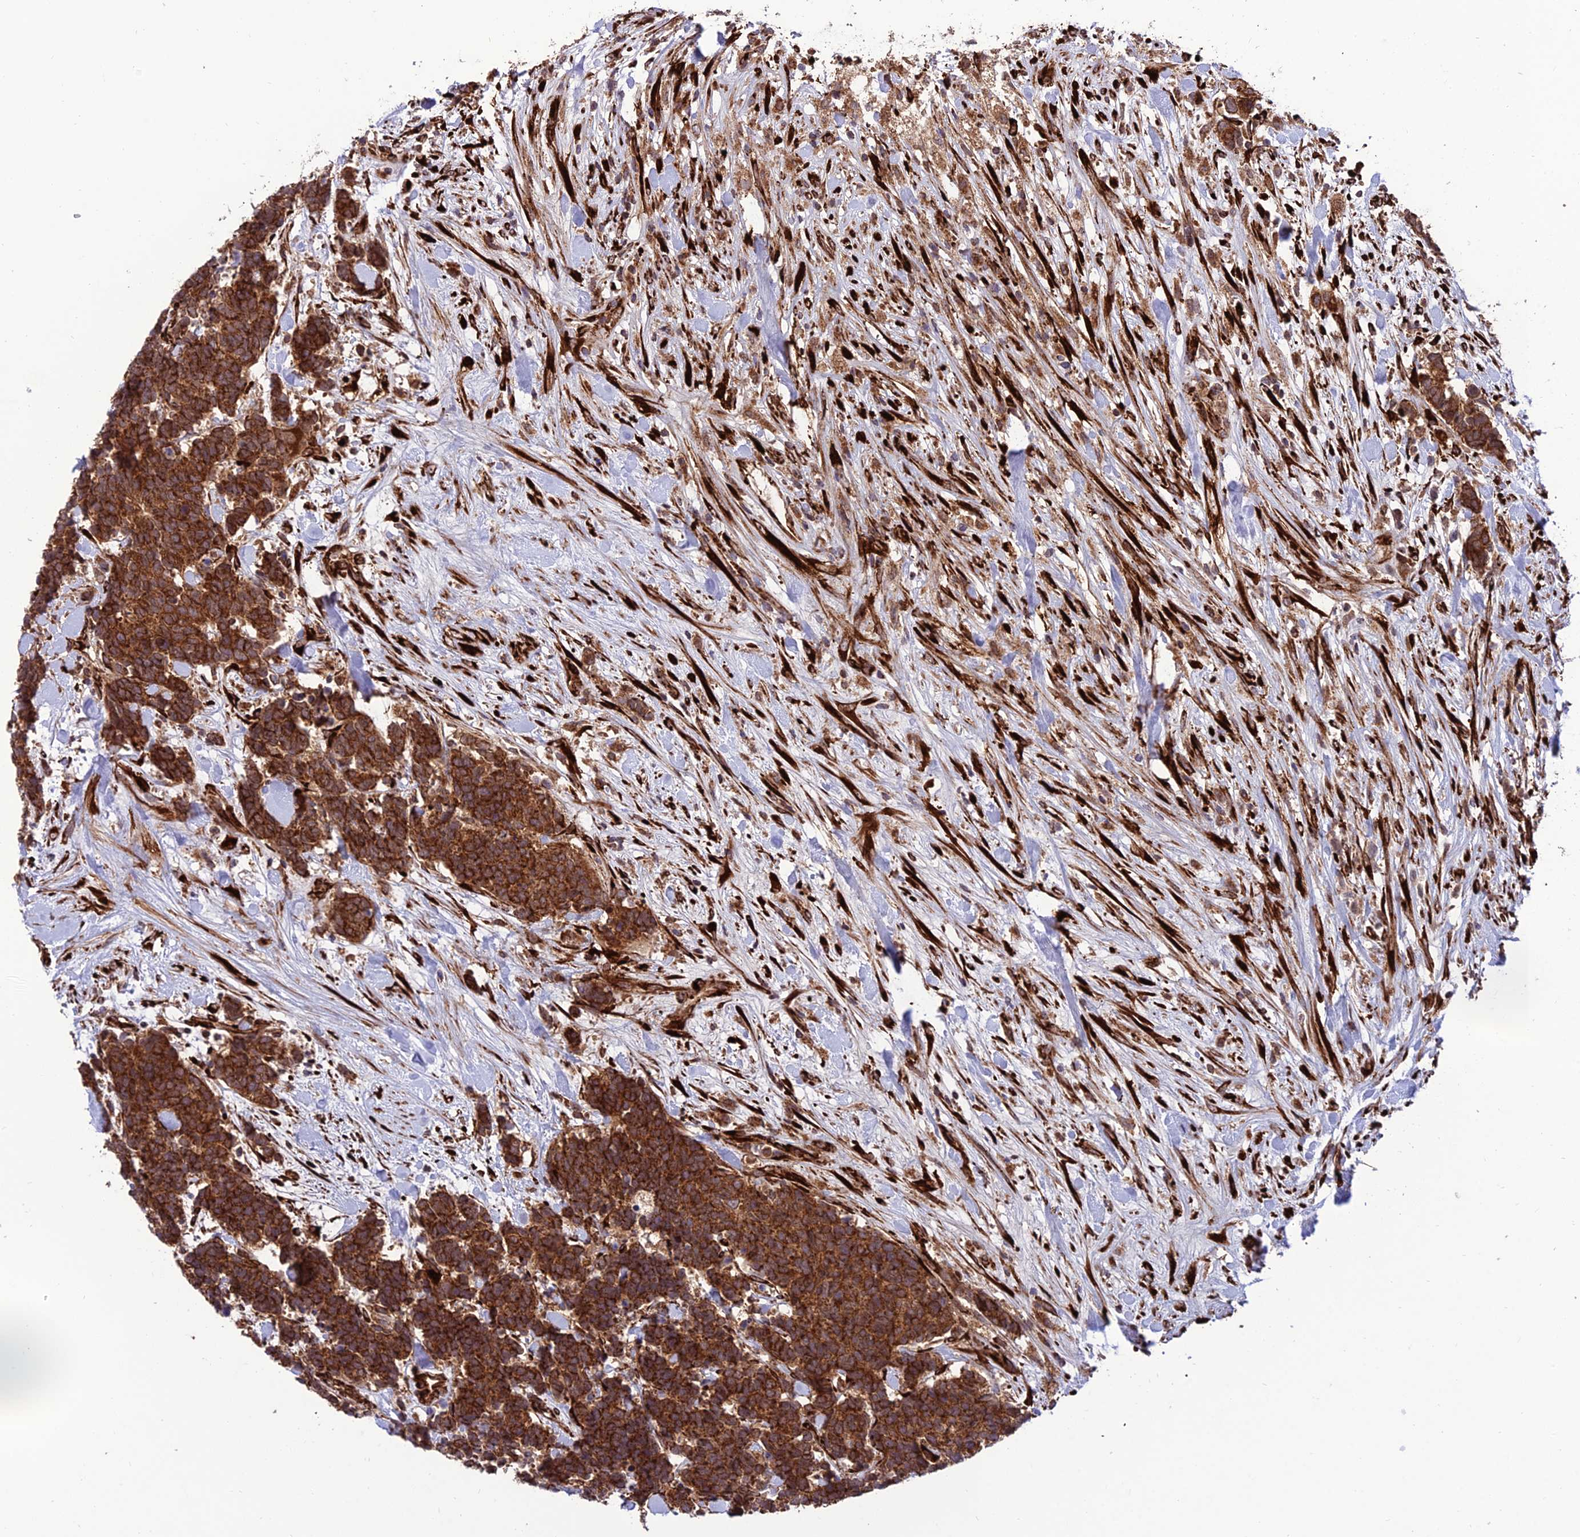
{"staining": {"intensity": "strong", "quantity": ">75%", "location": "cytoplasmic/membranous"}, "tissue": "carcinoid", "cell_type": "Tumor cells", "image_type": "cancer", "snomed": [{"axis": "morphology", "description": "Carcinoma, NOS"}, {"axis": "morphology", "description": "Carcinoid, malignant, NOS"}, {"axis": "topography", "description": "Prostate"}], "caption": "Immunohistochemistry (DAB (3,3'-diaminobenzidine)) staining of carcinoid demonstrates strong cytoplasmic/membranous protein positivity in approximately >75% of tumor cells.", "gene": "CRTAP", "patient": {"sex": "male", "age": 57}}